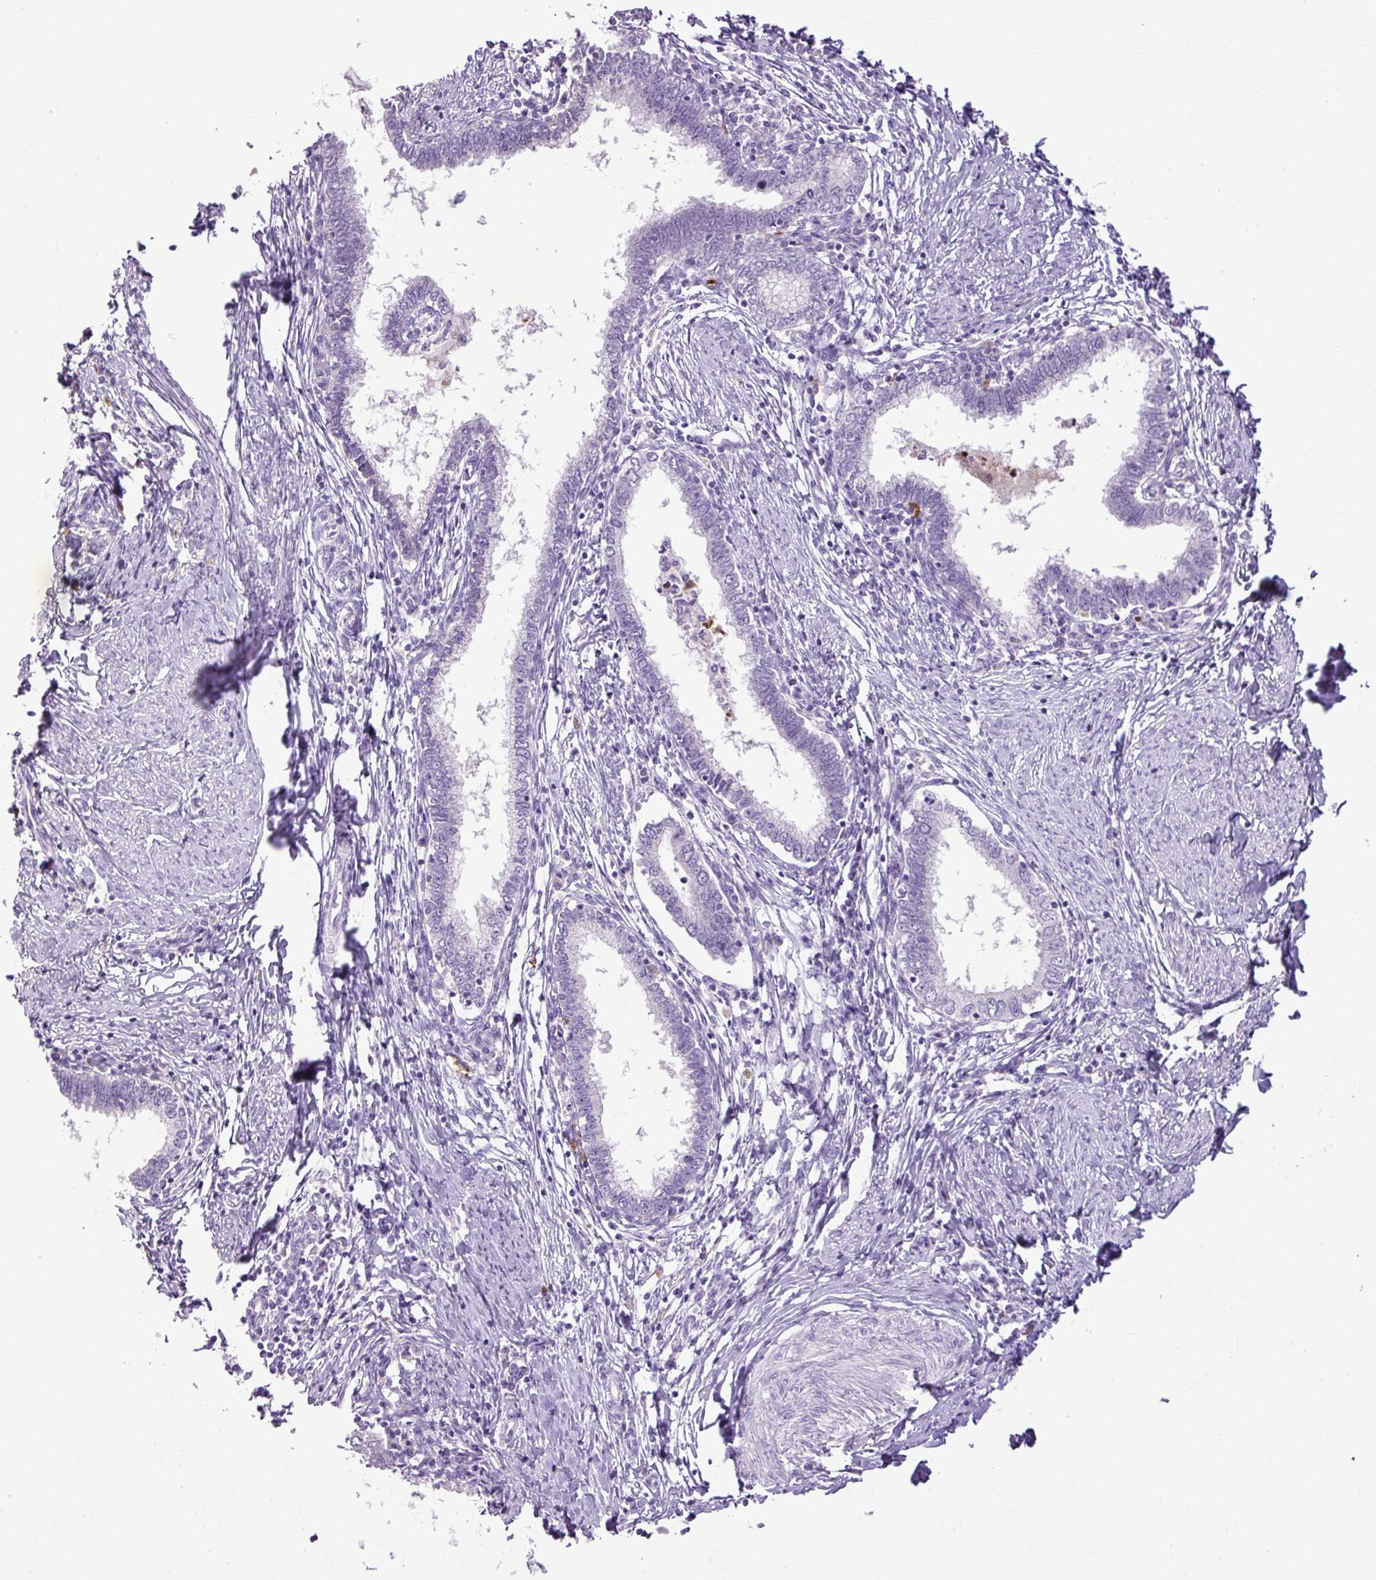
{"staining": {"intensity": "negative", "quantity": "none", "location": "none"}, "tissue": "cervical cancer", "cell_type": "Tumor cells", "image_type": "cancer", "snomed": [{"axis": "morphology", "description": "Adenocarcinoma, NOS"}, {"axis": "topography", "description": "Cervix"}], "caption": "DAB (3,3'-diaminobenzidine) immunohistochemical staining of human cervical adenocarcinoma shows no significant staining in tumor cells.", "gene": "HTR3E", "patient": {"sex": "female", "age": 36}}